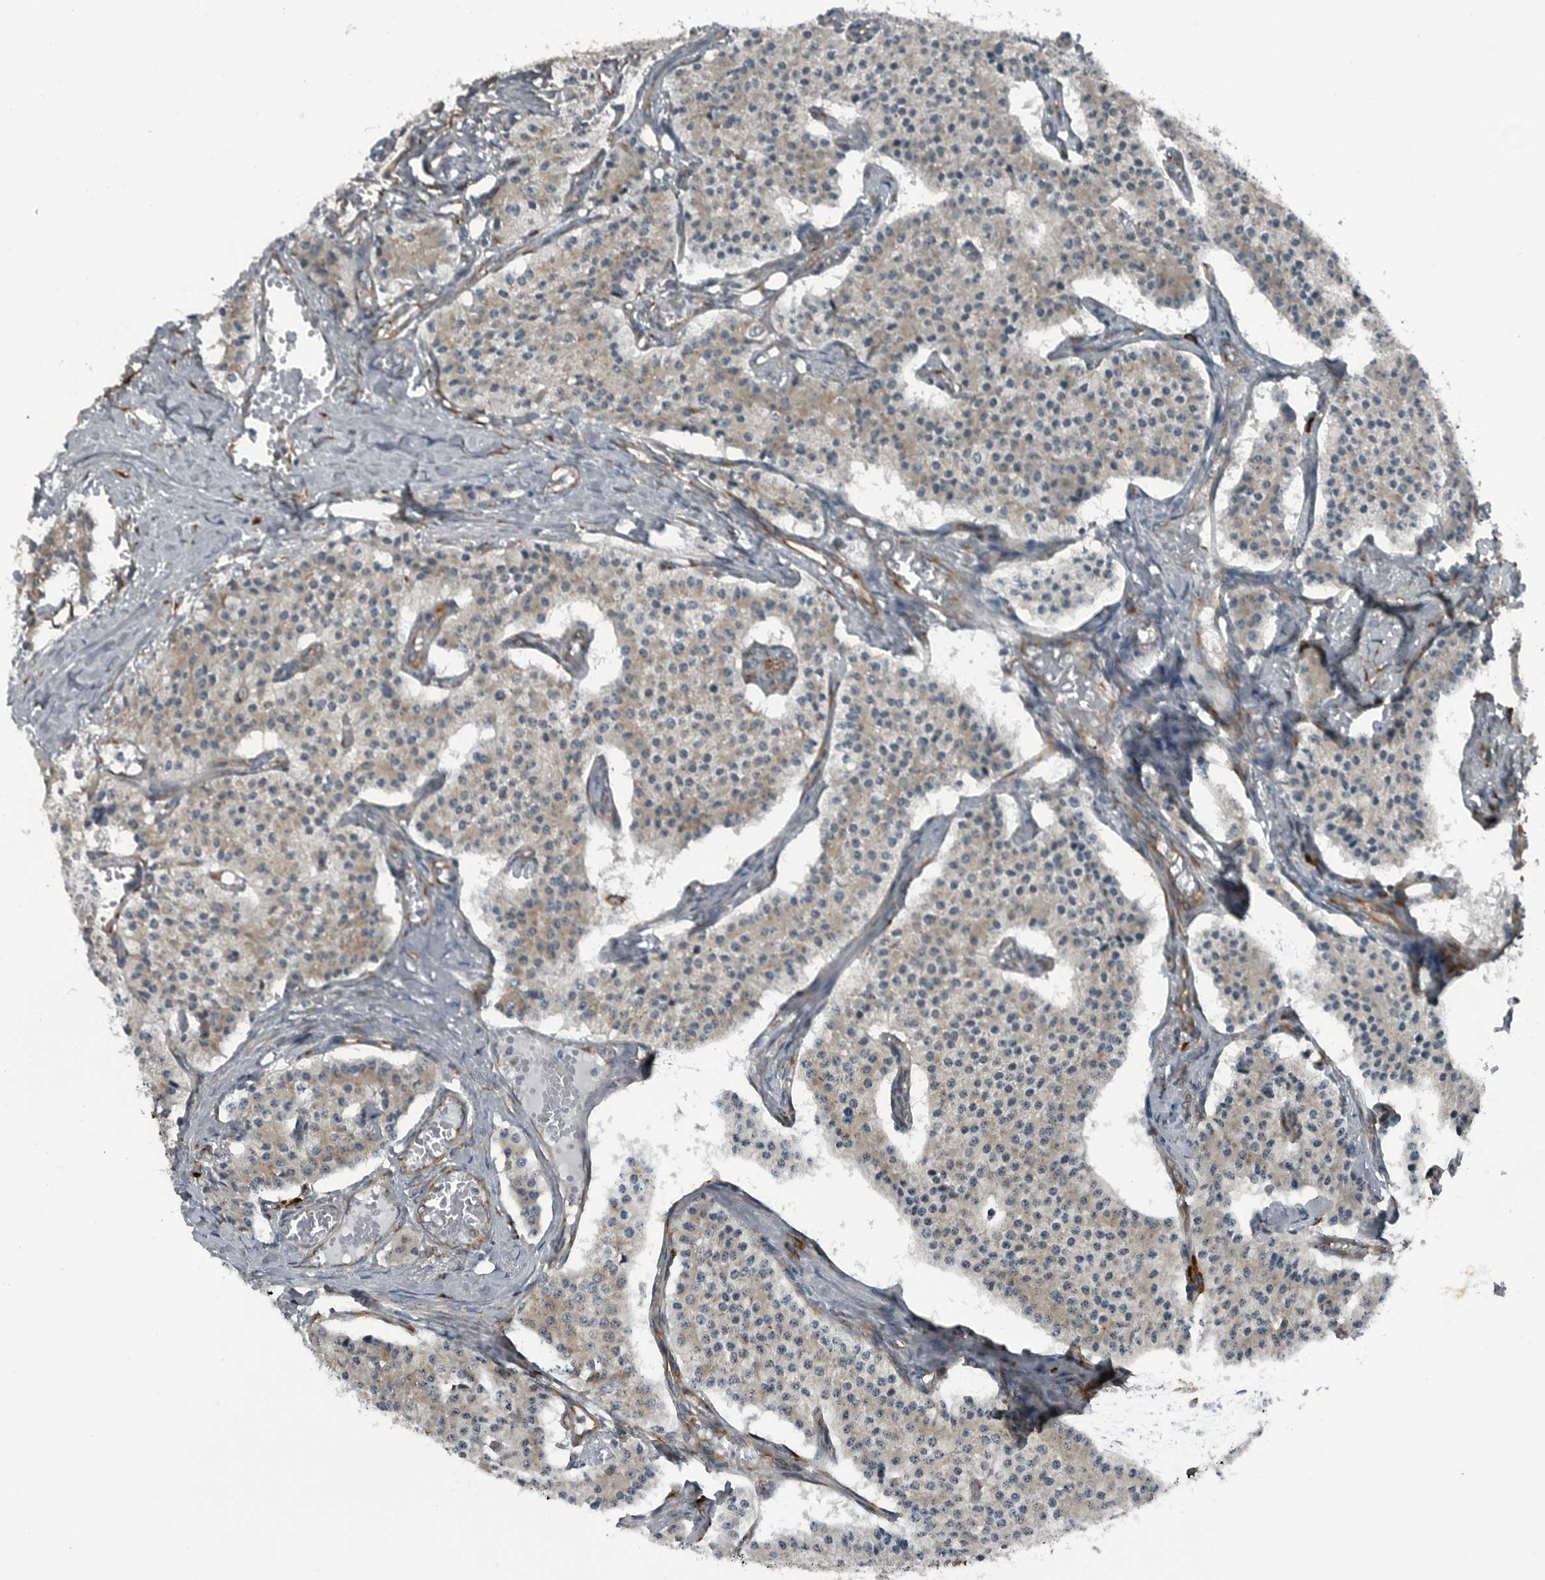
{"staining": {"intensity": "weak", "quantity": "<25%", "location": "cytoplasmic/membranous"}, "tissue": "carcinoid", "cell_type": "Tumor cells", "image_type": "cancer", "snomed": [{"axis": "morphology", "description": "Carcinoid, malignant, NOS"}, {"axis": "topography", "description": "Colon"}], "caption": "The IHC photomicrograph has no significant staining in tumor cells of carcinoid tissue.", "gene": "CEP85", "patient": {"sex": "female", "age": 52}}